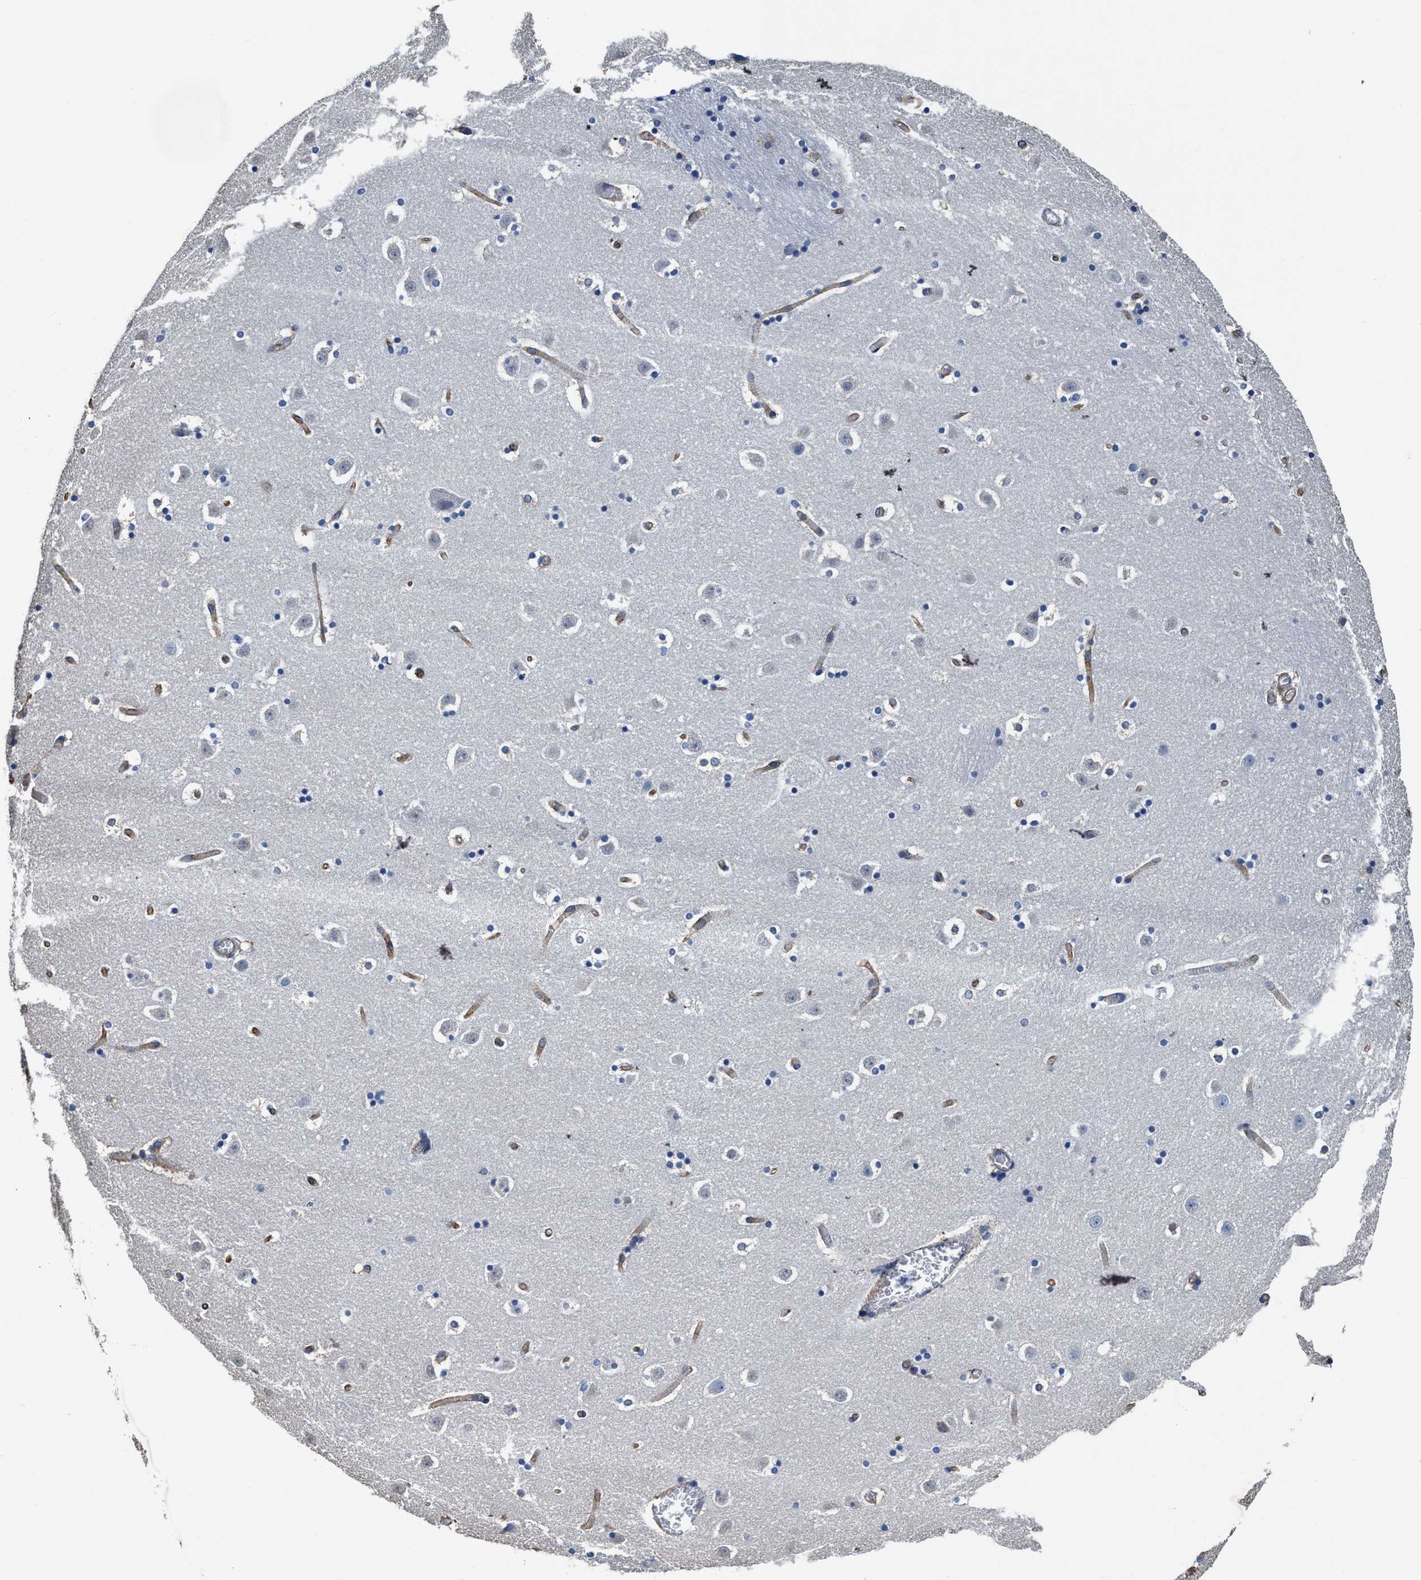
{"staining": {"intensity": "negative", "quantity": "none", "location": "none"}, "tissue": "caudate", "cell_type": "Glial cells", "image_type": "normal", "snomed": [{"axis": "morphology", "description": "Normal tissue, NOS"}, {"axis": "topography", "description": "Lateral ventricle wall"}], "caption": "DAB (3,3'-diaminobenzidine) immunohistochemical staining of unremarkable caudate reveals no significant positivity in glial cells. (DAB (3,3'-diaminobenzidine) immunohistochemistry (IHC) with hematoxylin counter stain).", "gene": "C22orf42", "patient": {"sex": "male", "age": 45}}